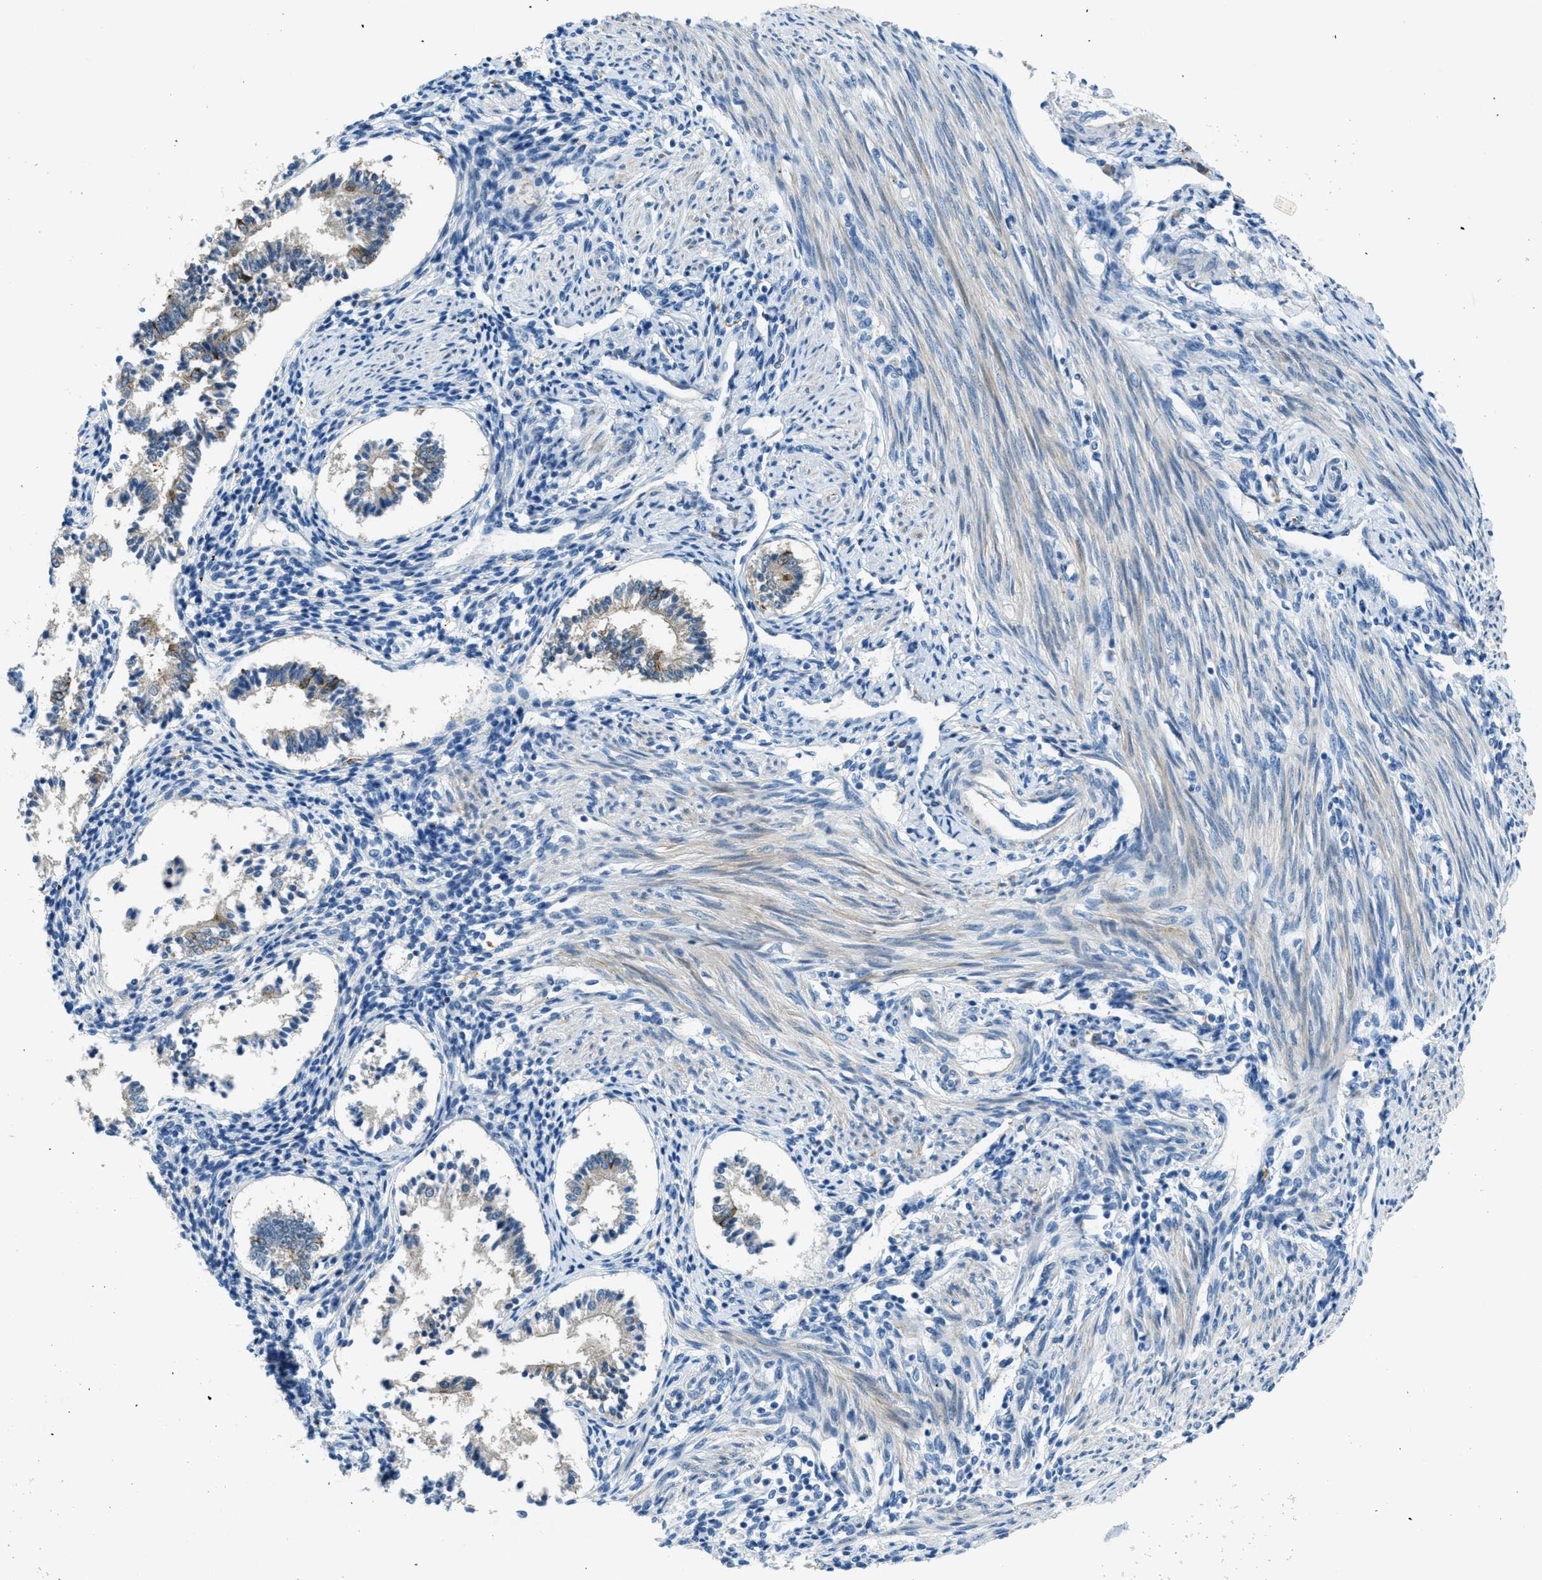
{"staining": {"intensity": "negative", "quantity": "none", "location": "none"}, "tissue": "endometrium", "cell_type": "Cells in endometrial stroma", "image_type": "normal", "snomed": [{"axis": "morphology", "description": "Normal tissue, NOS"}, {"axis": "topography", "description": "Endometrium"}], "caption": "Photomicrograph shows no protein staining in cells in endometrial stroma of normal endometrium.", "gene": "KLHL8", "patient": {"sex": "female", "age": 42}}